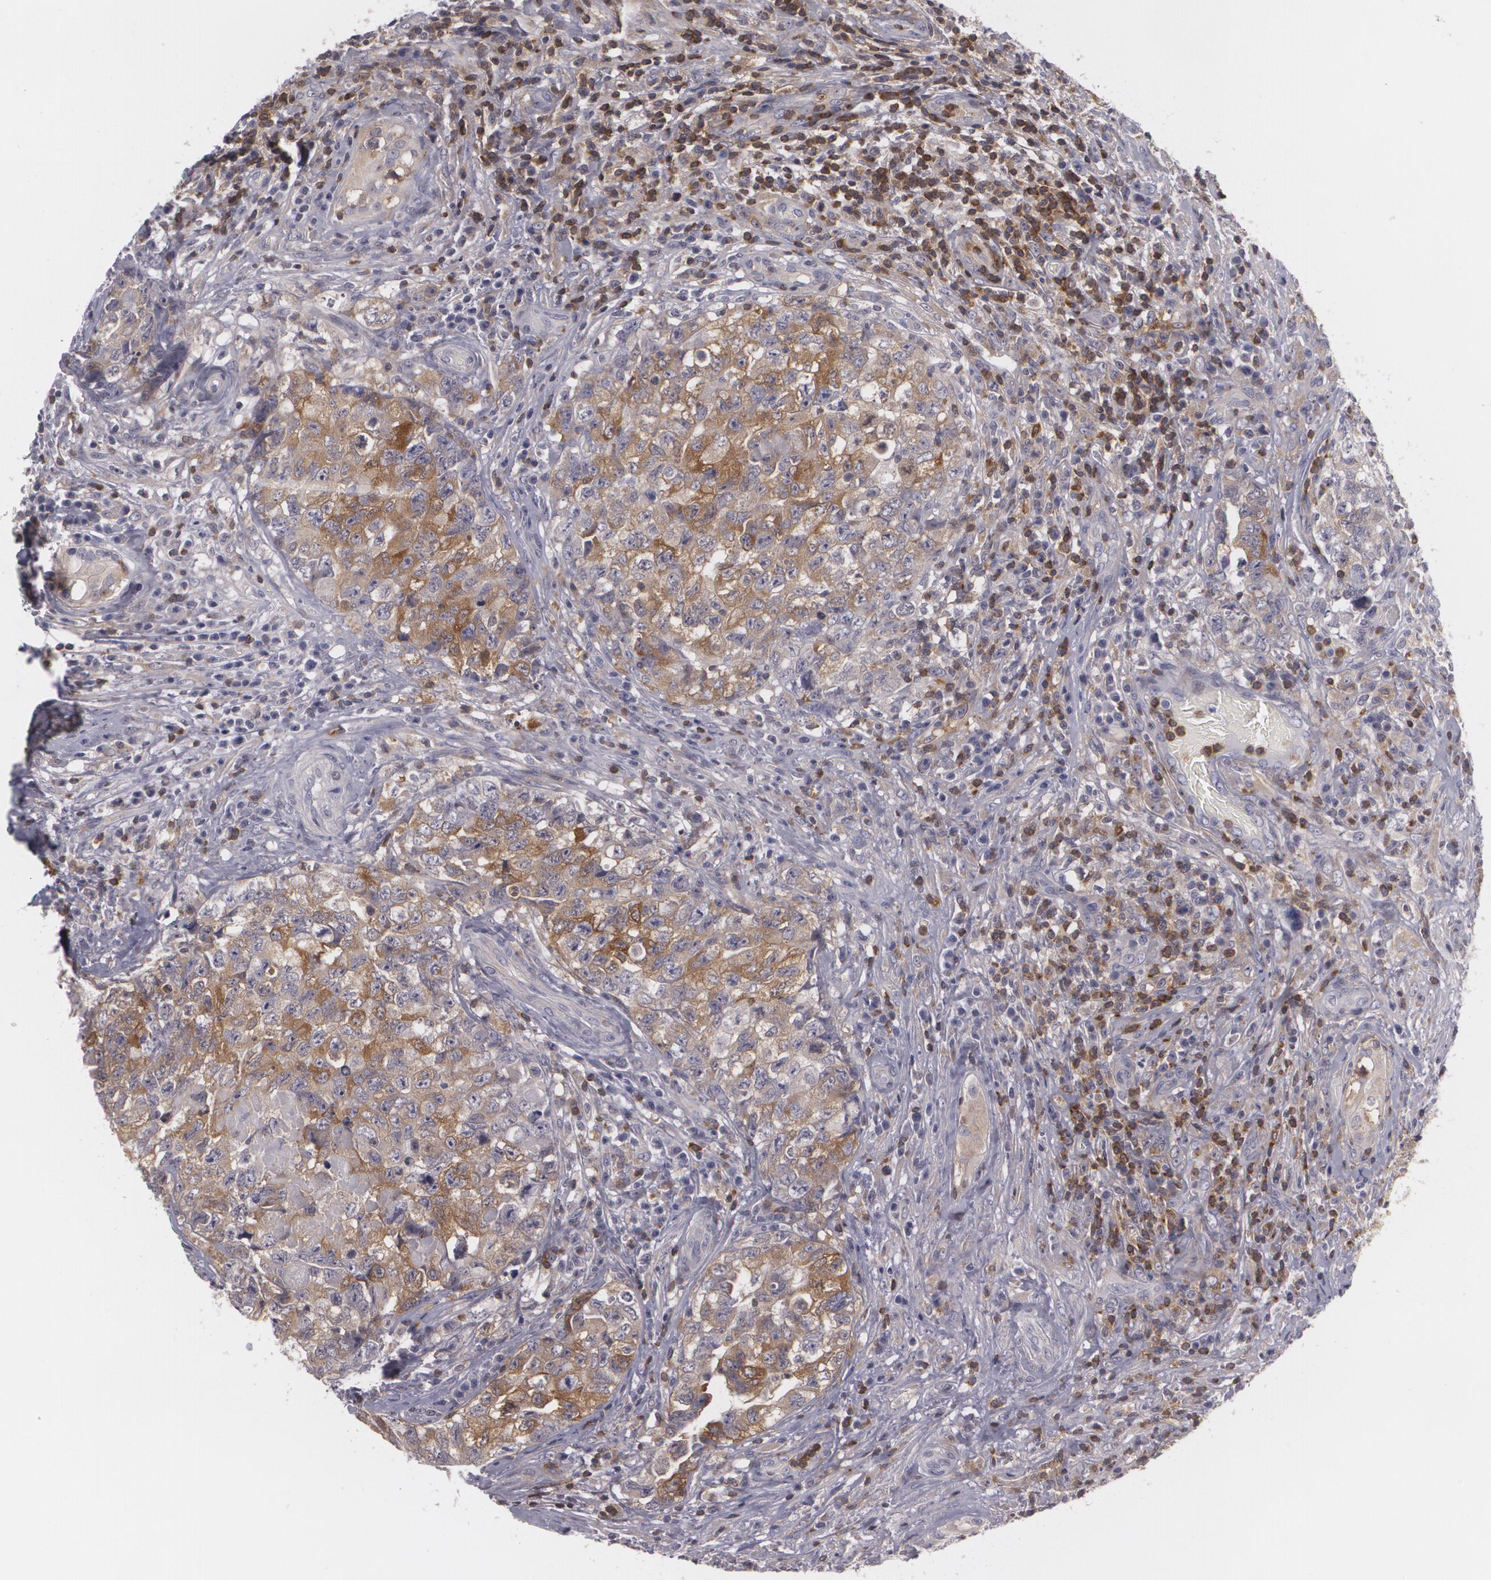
{"staining": {"intensity": "weak", "quantity": ">75%", "location": "cytoplasmic/membranous"}, "tissue": "testis cancer", "cell_type": "Tumor cells", "image_type": "cancer", "snomed": [{"axis": "morphology", "description": "Carcinoma, Embryonal, NOS"}, {"axis": "topography", "description": "Testis"}], "caption": "Embryonal carcinoma (testis) tissue reveals weak cytoplasmic/membranous expression in about >75% of tumor cells, visualized by immunohistochemistry.", "gene": "BIN1", "patient": {"sex": "male", "age": 31}}